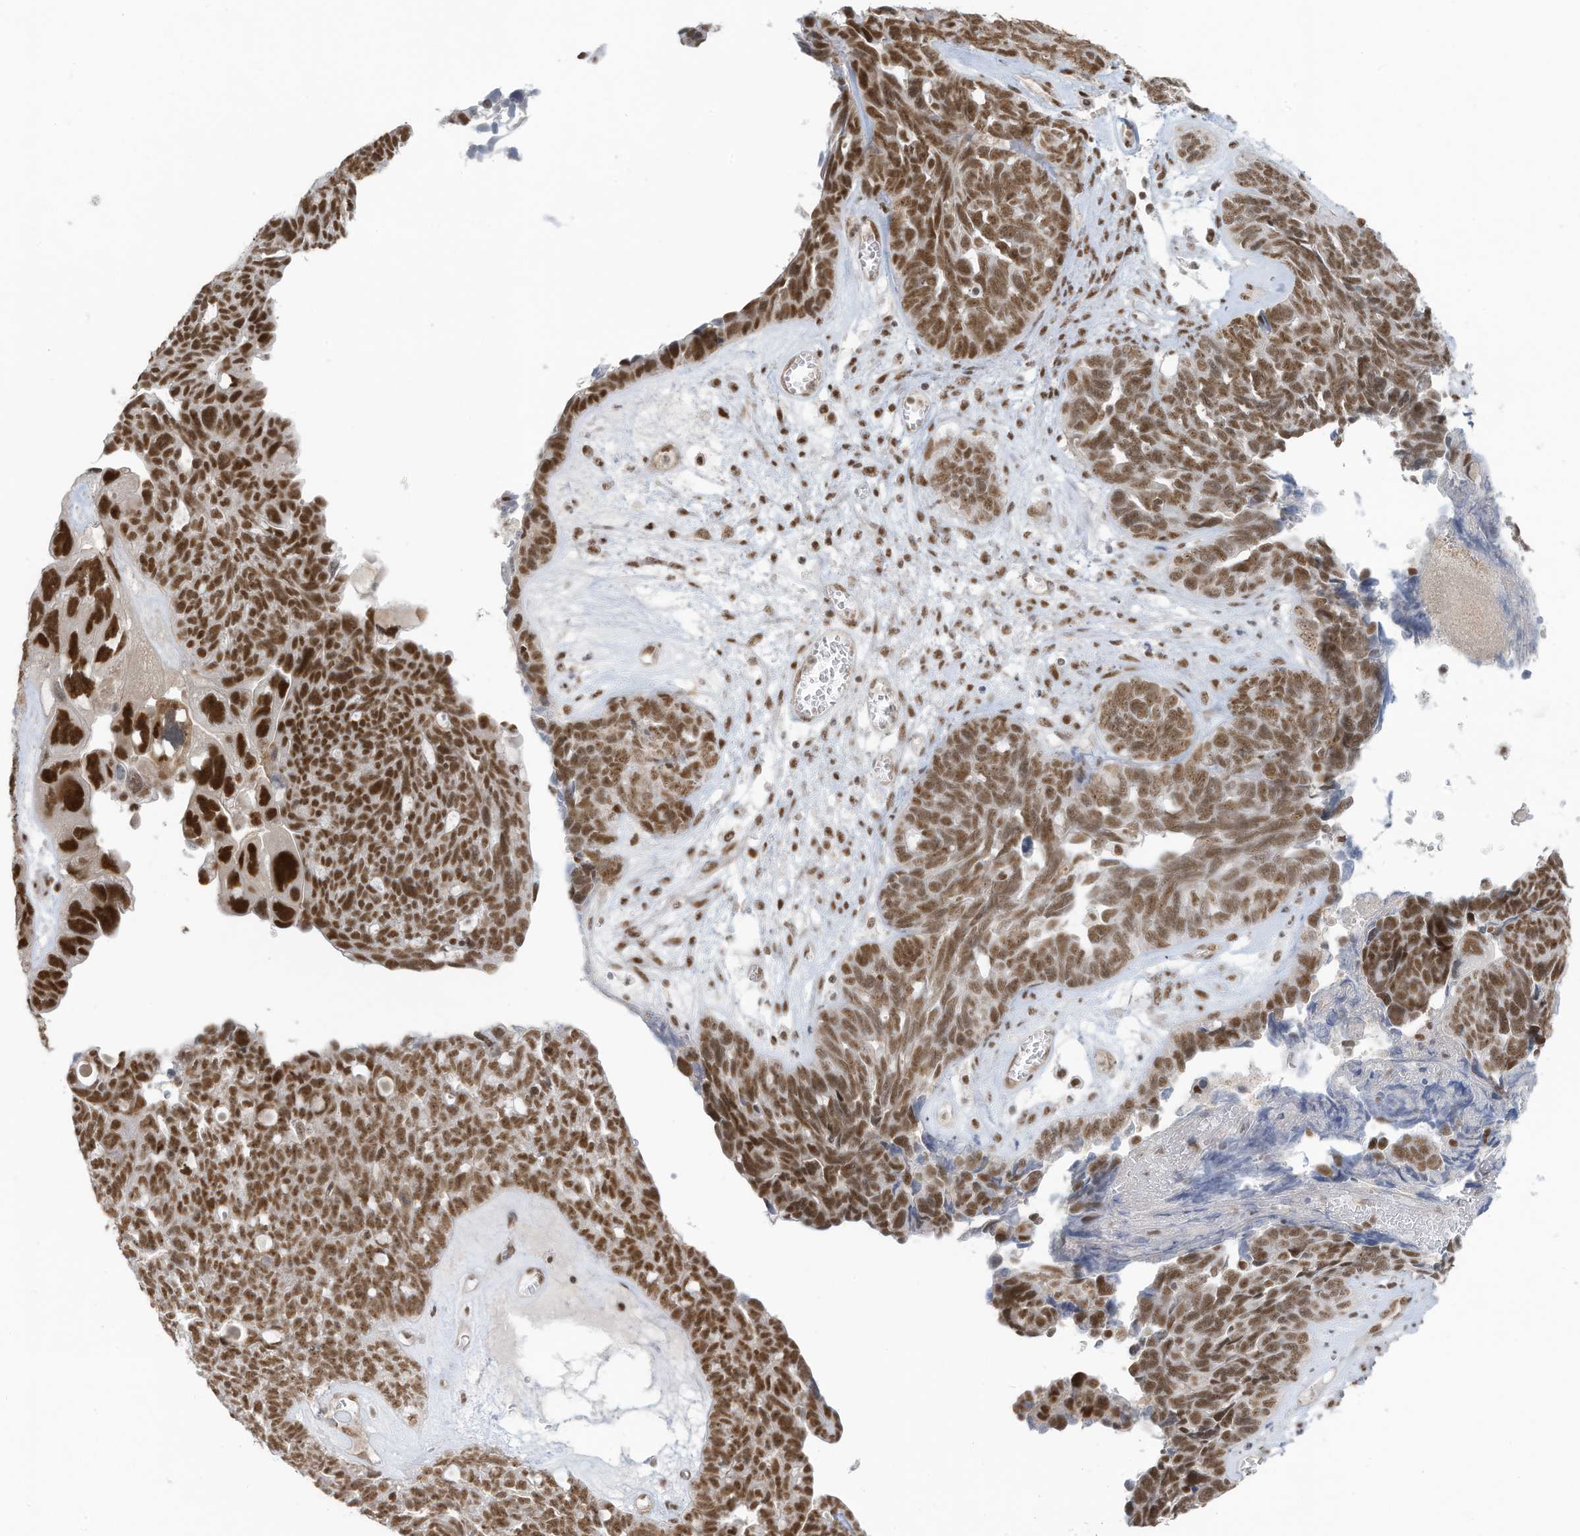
{"staining": {"intensity": "strong", "quantity": ">75%", "location": "nuclear"}, "tissue": "ovarian cancer", "cell_type": "Tumor cells", "image_type": "cancer", "snomed": [{"axis": "morphology", "description": "Cystadenocarcinoma, serous, NOS"}, {"axis": "topography", "description": "Ovary"}], "caption": "Immunohistochemistry micrograph of neoplastic tissue: human ovarian cancer (serous cystadenocarcinoma) stained using immunohistochemistry (IHC) demonstrates high levels of strong protein expression localized specifically in the nuclear of tumor cells, appearing as a nuclear brown color.", "gene": "DBR1", "patient": {"sex": "female", "age": 79}}